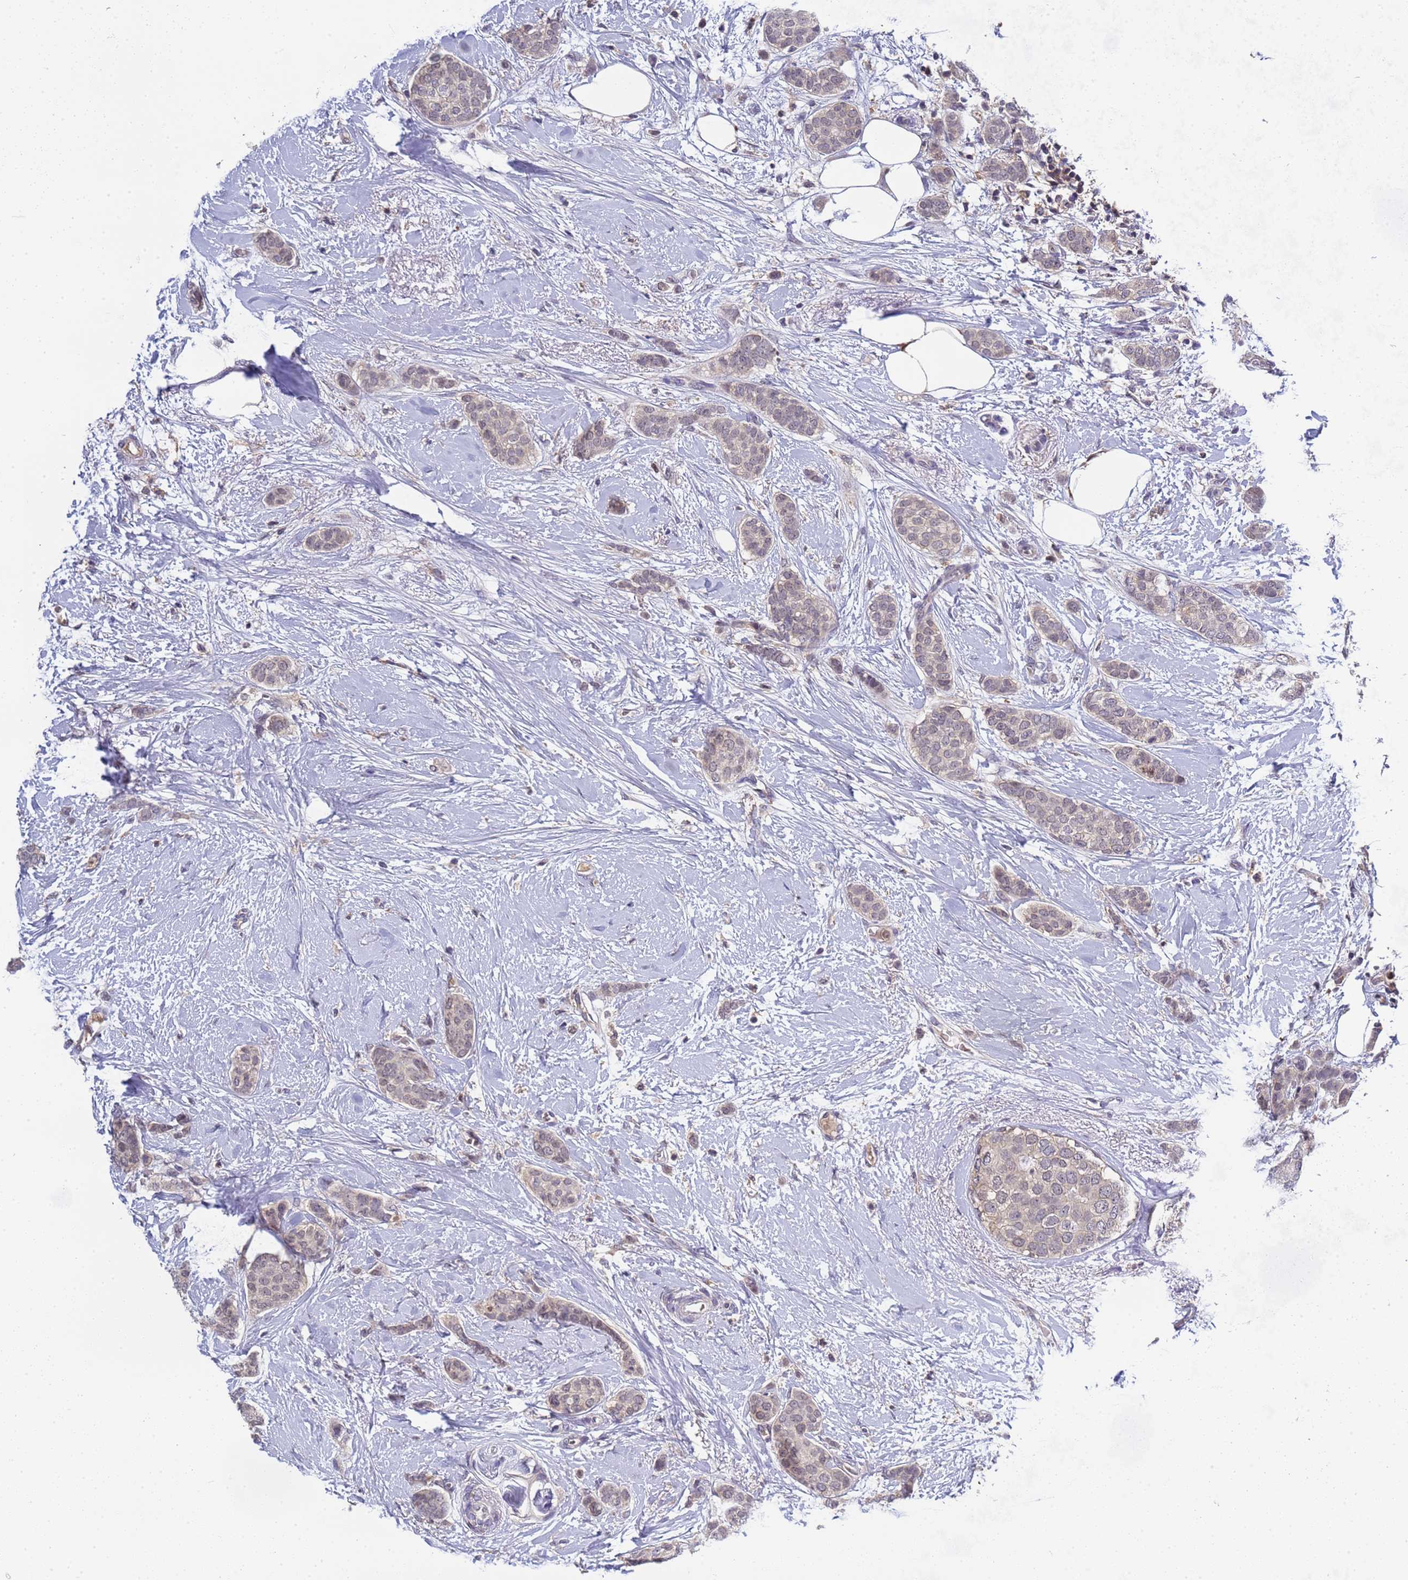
{"staining": {"intensity": "weak", "quantity": "<25%", "location": "nuclear"}, "tissue": "breast cancer", "cell_type": "Tumor cells", "image_type": "cancer", "snomed": [{"axis": "morphology", "description": "Duct carcinoma"}, {"axis": "topography", "description": "Breast"}], "caption": "Tumor cells are negative for protein expression in human breast infiltrating ductal carcinoma.", "gene": "CD53", "patient": {"sex": "female", "age": 72}}